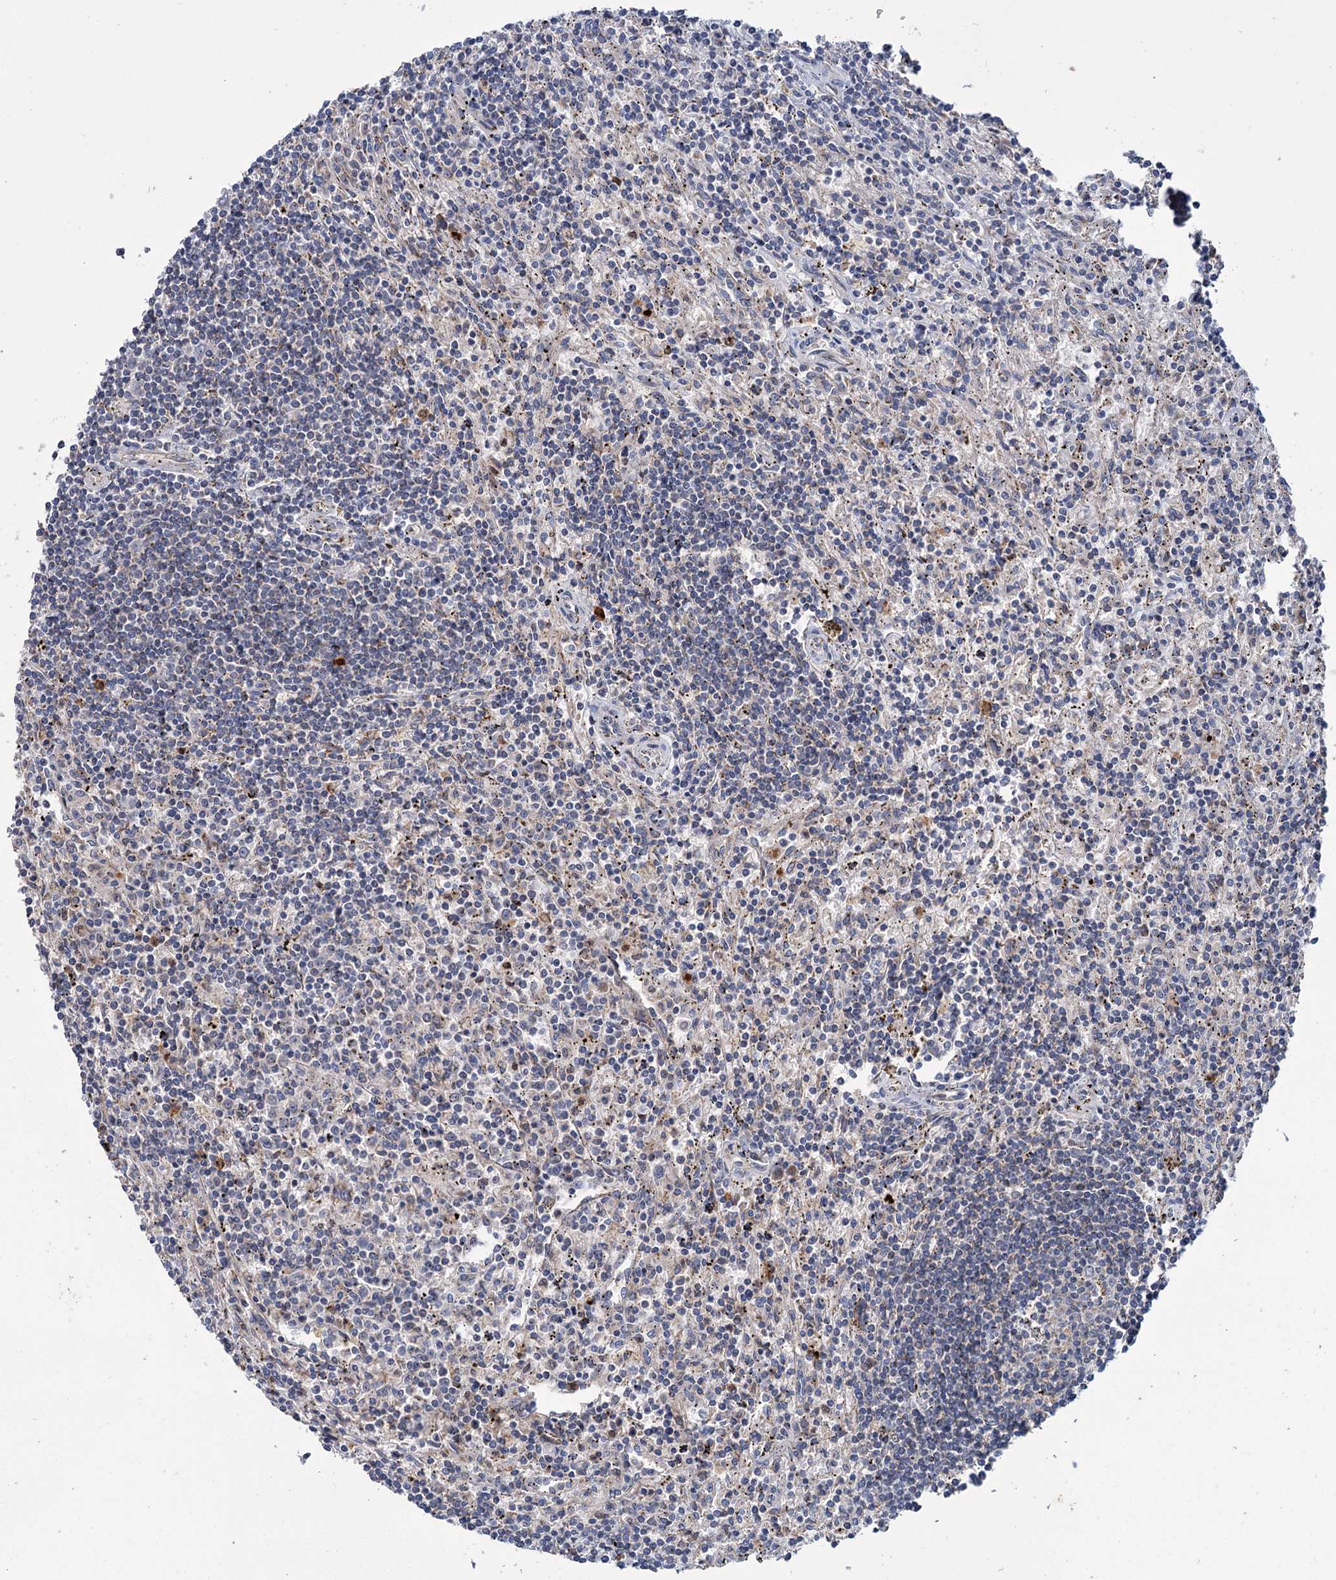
{"staining": {"intensity": "negative", "quantity": "none", "location": "none"}, "tissue": "lymphoma", "cell_type": "Tumor cells", "image_type": "cancer", "snomed": [{"axis": "morphology", "description": "Malignant lymphoma, non-Hodgkin's type, Low grade"}, {"axis": "topography", "description": "Spleen"}], "caption": "The micrograph displays no significant staining in tumor cells of lymphoma.", "gene": "DYNC2H1", "patient": {"sex": "male", "age": 76}}